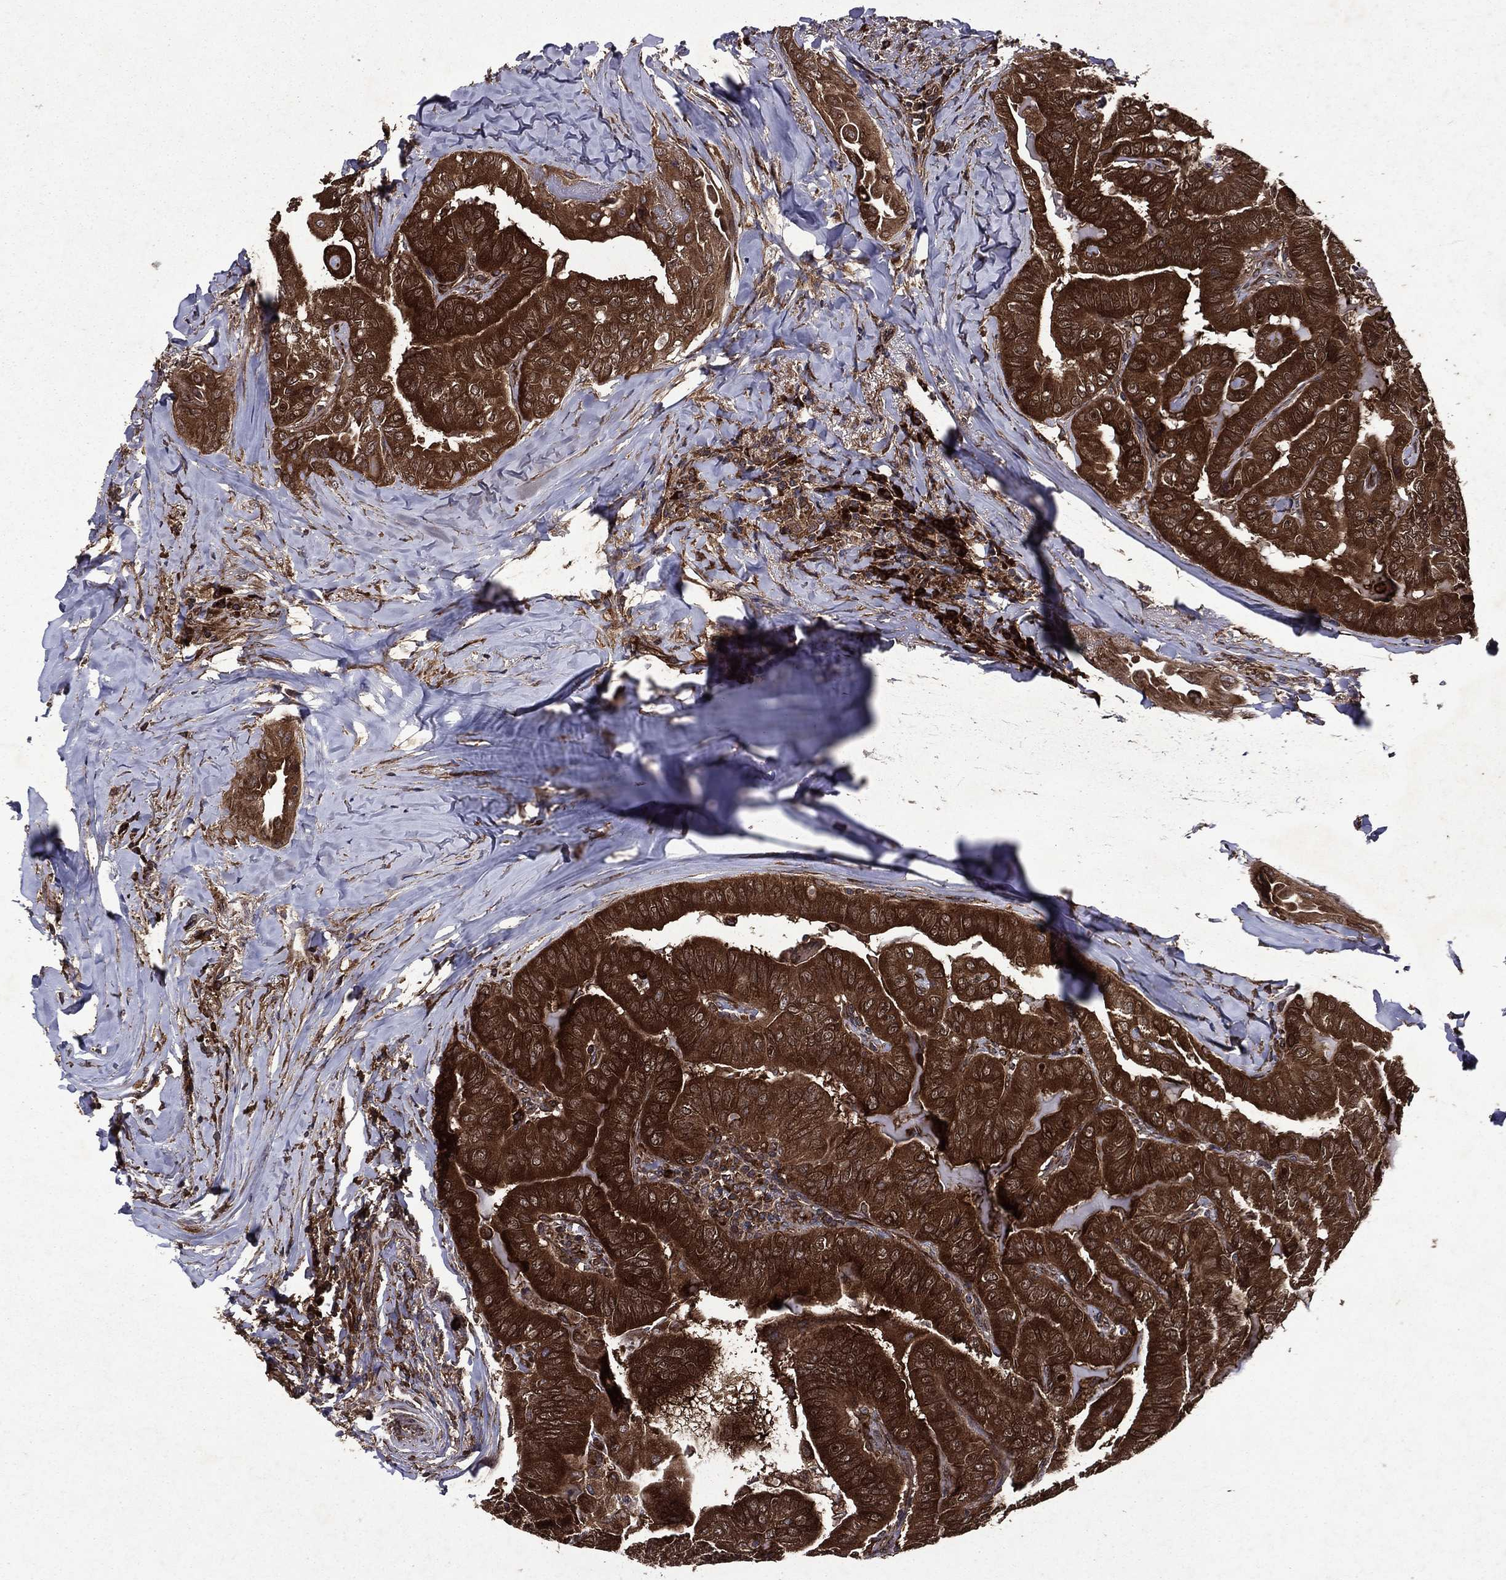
{"staining": {"intensity": "strong", "quantity": ">75%", "location": "cytoplasmic/membranous"}, "tissue": "thyroid cancer", "cell_type": "Tumor cells", "image_type": "cancer", "snomed": [{"axis": "morphology", "description": "Papillary adenocarcinoma, NOS"}, {"axis": "topography", "description": "Thyroid gland"}], "caption": "Tumor cells show high levels of strong cytoplasmic/membranous positivity in about >75% of cells in human thyroid cancer.", "gene": "EIF2B4", "patient": {"sex": "female", "age": 68}}